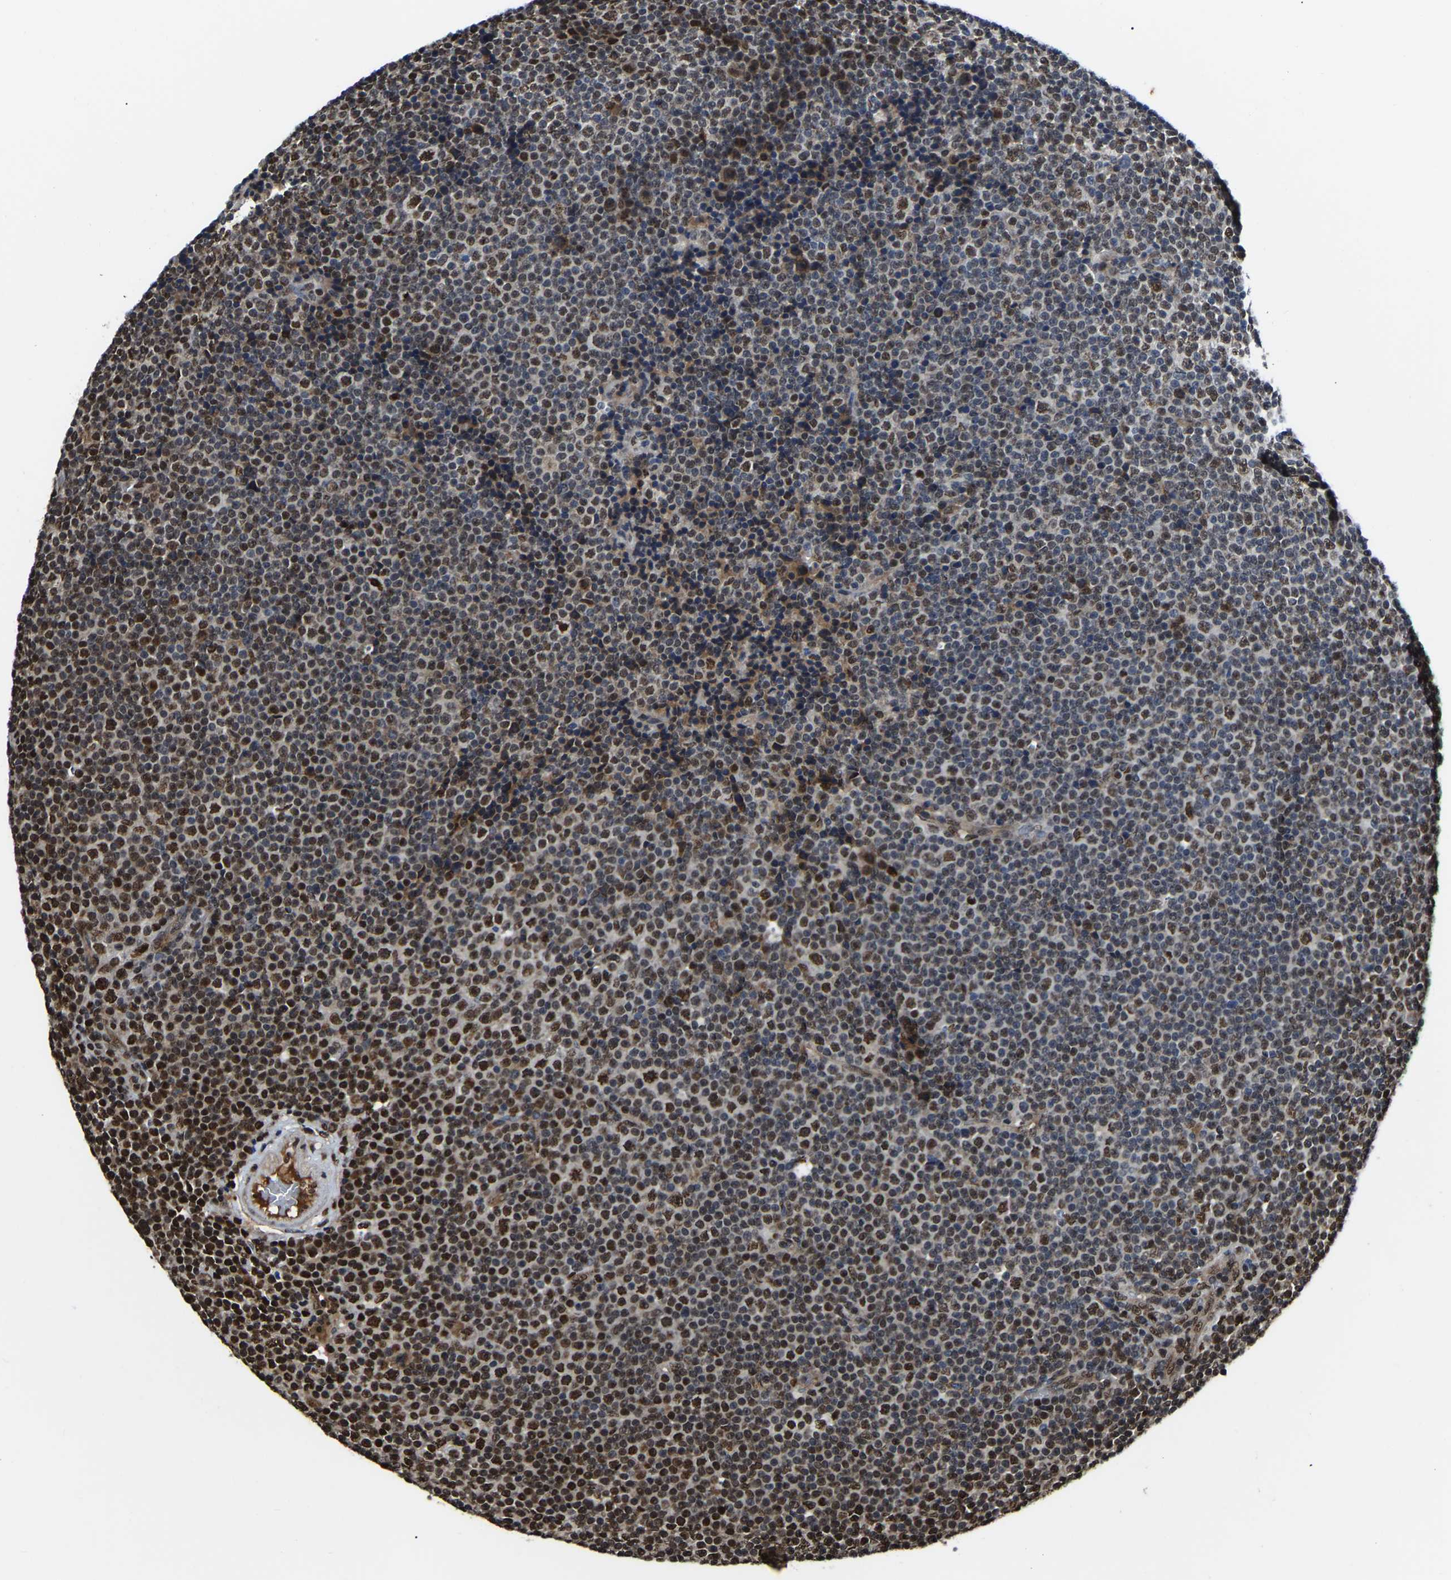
{"staining": {"intensity": "strong", "quantity": "25%-75%", "location": "nuclear"}, "tissue": "lymphoma", "cell_type": "Tumor cells", "image_type": "cancer", "snomed": [{"axis": "morphology", "description": "Malignant lymphoma, non-Hodgkin's type, Low grade"}, {"axis": "topography", "description": "Lymph node"}], "caption": "Lymphoma stained with DAB immunohistochemistry displays high levels of strong nuclear staining in approximately 25%-75% of tumor cells.", "gene": "TRIM35", "patient": {"sex": "female", "age": 67}}